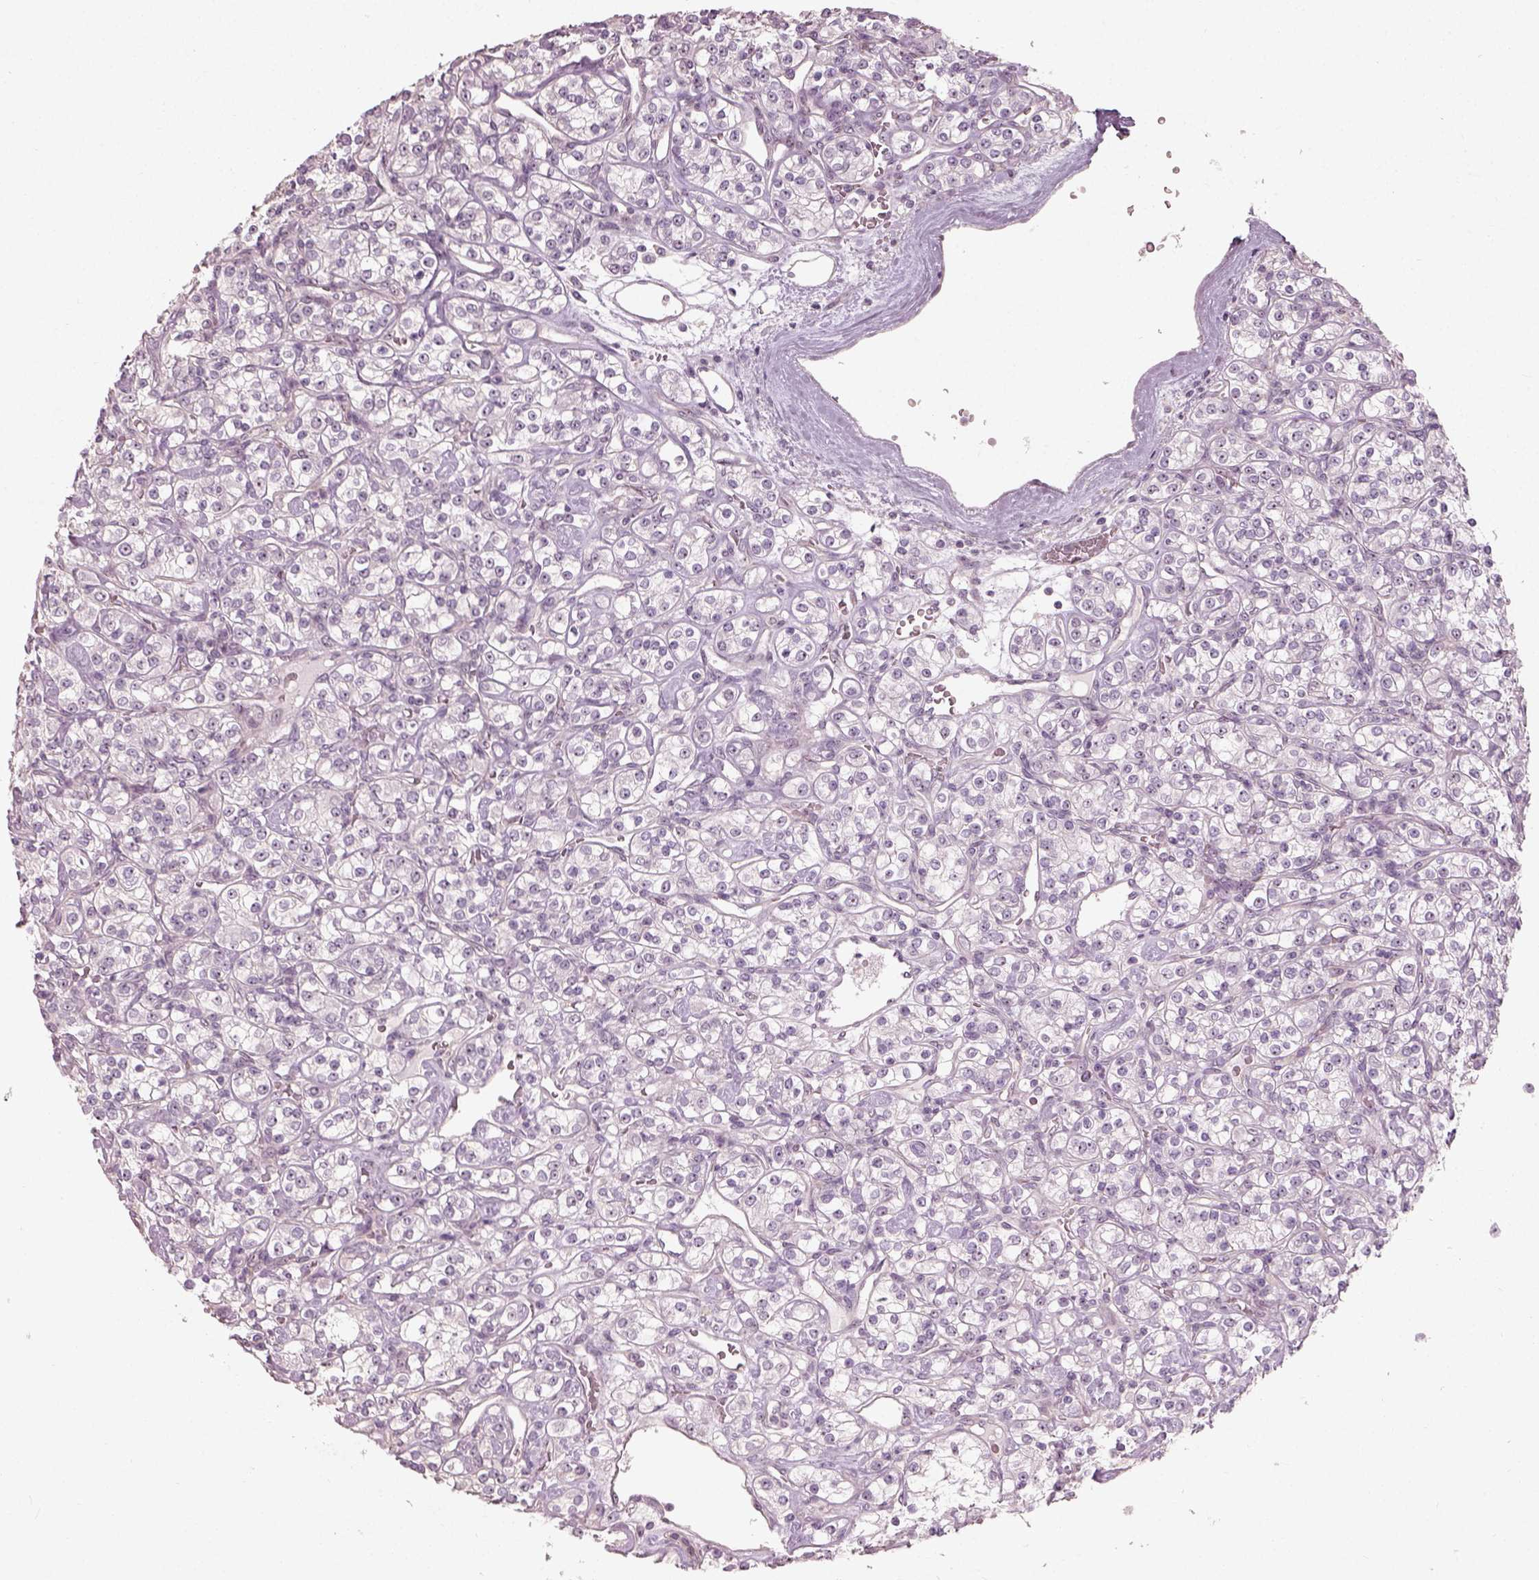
{"staining": {"intensity": "negative", "quantity": "none", "location": "none"}, "tissue": "renal cancer", "cell_type": "Tumor cells", "image_type": "cancer", "snomed": [{"axis": "morphology", "description": "Adenocarcinoma, NOS"}, {"axis": "topography", "description": "Kidney"}], "caption": "High power microscopy micrograph of an immunohistochemistry (IHC) image of renal cancer (adenocarcinoma), revealing no significant positivity in tumor cells.", "gene": "CDS1", "patient": {"sex": "male", "age": 77}}